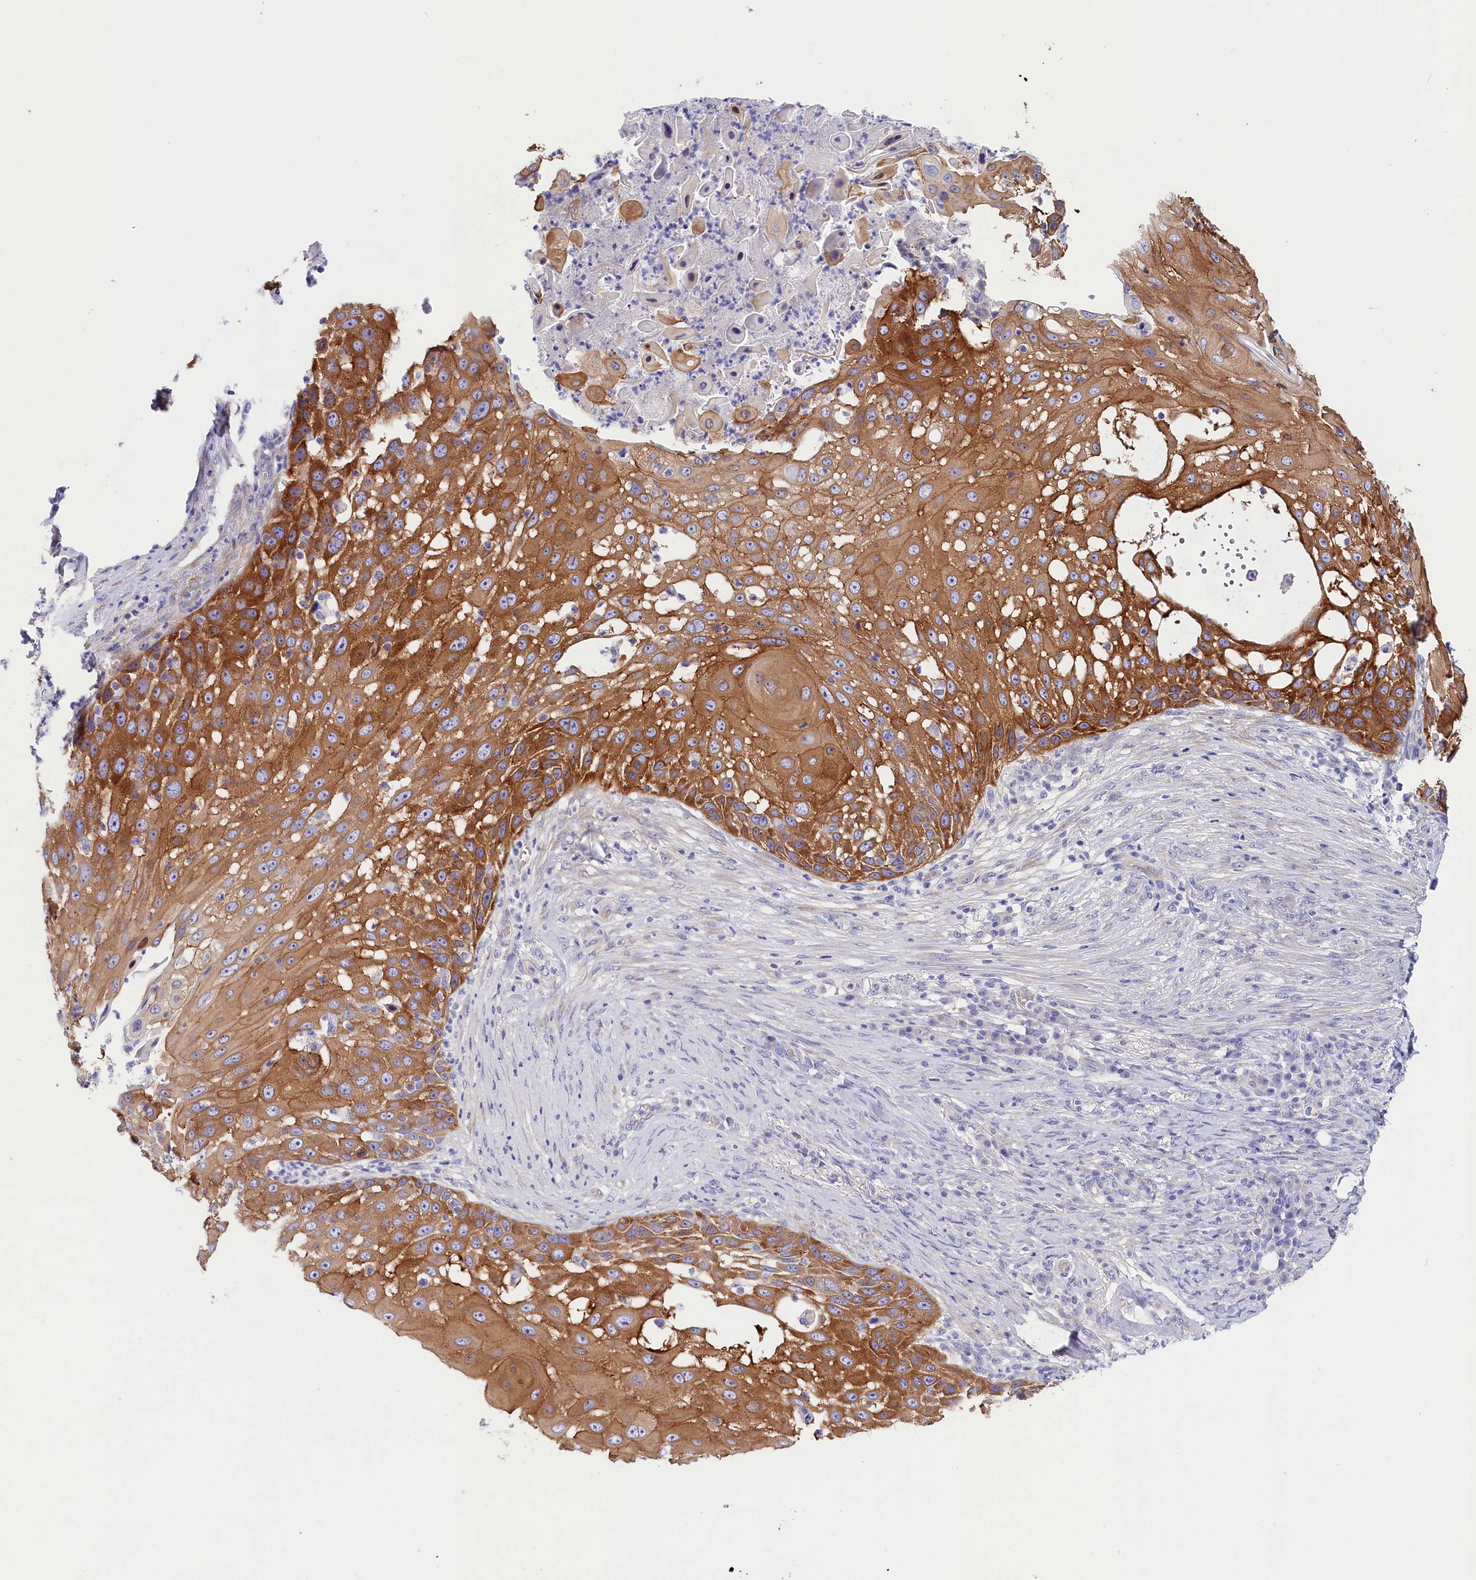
{"staining": {"intensity": "strong", "quantity": ">75%", "location": "cytoplasmic/membranous"}, "tissue": "skin cancer", "cell_type": "Tumor cells", "image_type": "cancer", "snomed": [{"axis": "morphology", "description": "Squamous cell carcinoma, NOS"}, {"axis": "topography", "description": "Skin"}], "caption": "Skin cancer stained with immunohistochemistry shows strong cytoplasmic/membranous staining in about >75% of tumor cells.", "gene": "PPP1R13L", "patient": {"sex": "female", "age": 44}}